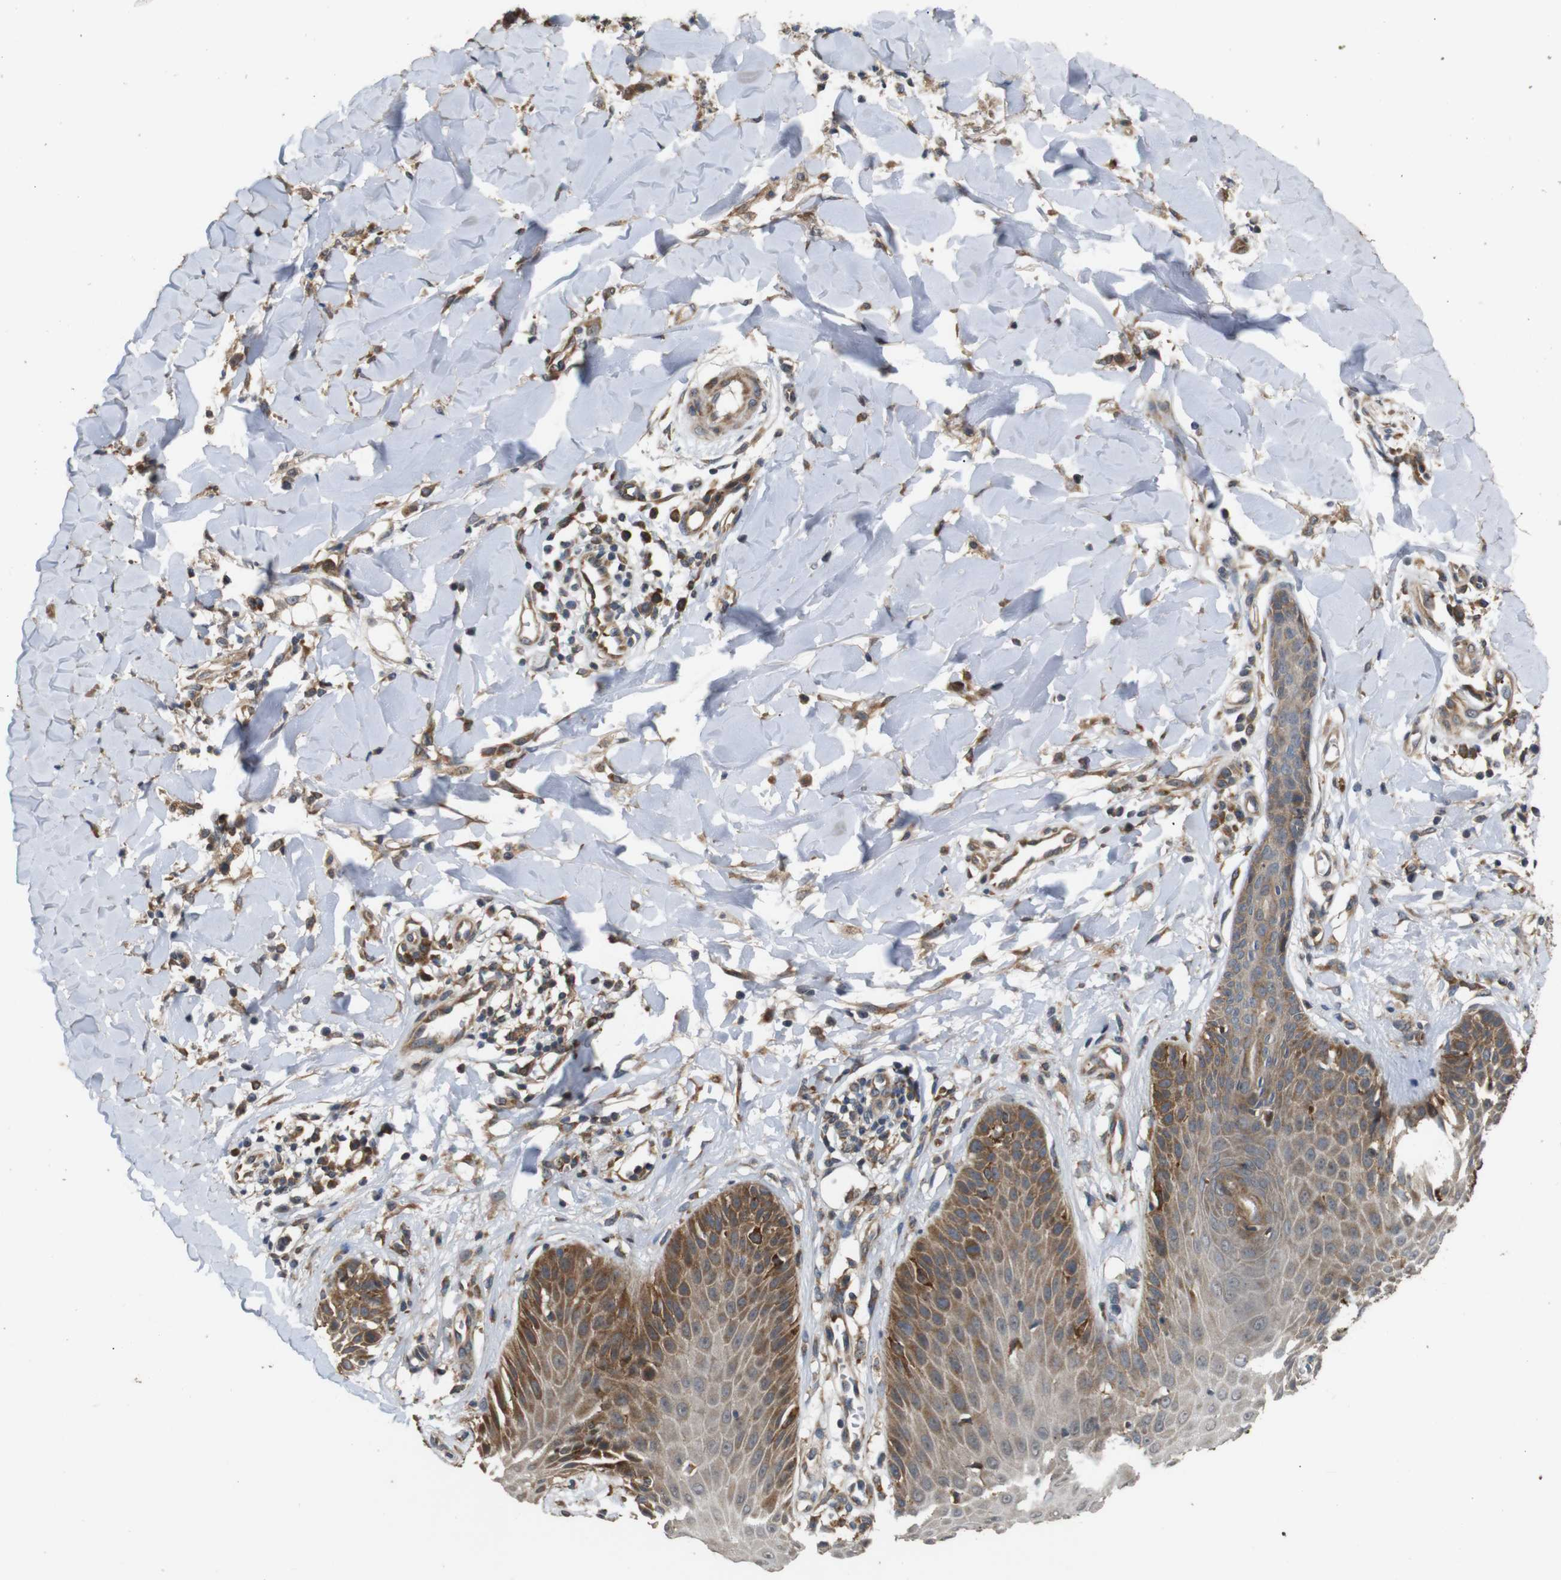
{"staining": {"intensity": "moderate", "quantity": ">75%", "location": "cytoplasmic/membranous"}, "tissue": "skin cancer", "cell_type": "Tumor cells", "image_type": "cancer", "snomed": [{"axis": "morphology", "description": "Squamous cell carcinoma, NOS"}, {"axis": "topography", "description": "Skin"}], "caption": "DAB (3,3'-diaminobenzidine) immunohistochemical staining of human skin squamous cell carcinoma displays moderate cytoplasmic/membranous protein staining in approximately >75% of tumor cells.", "gene": "EPHB2", "patient": {"sex": "male", "age": 24}}